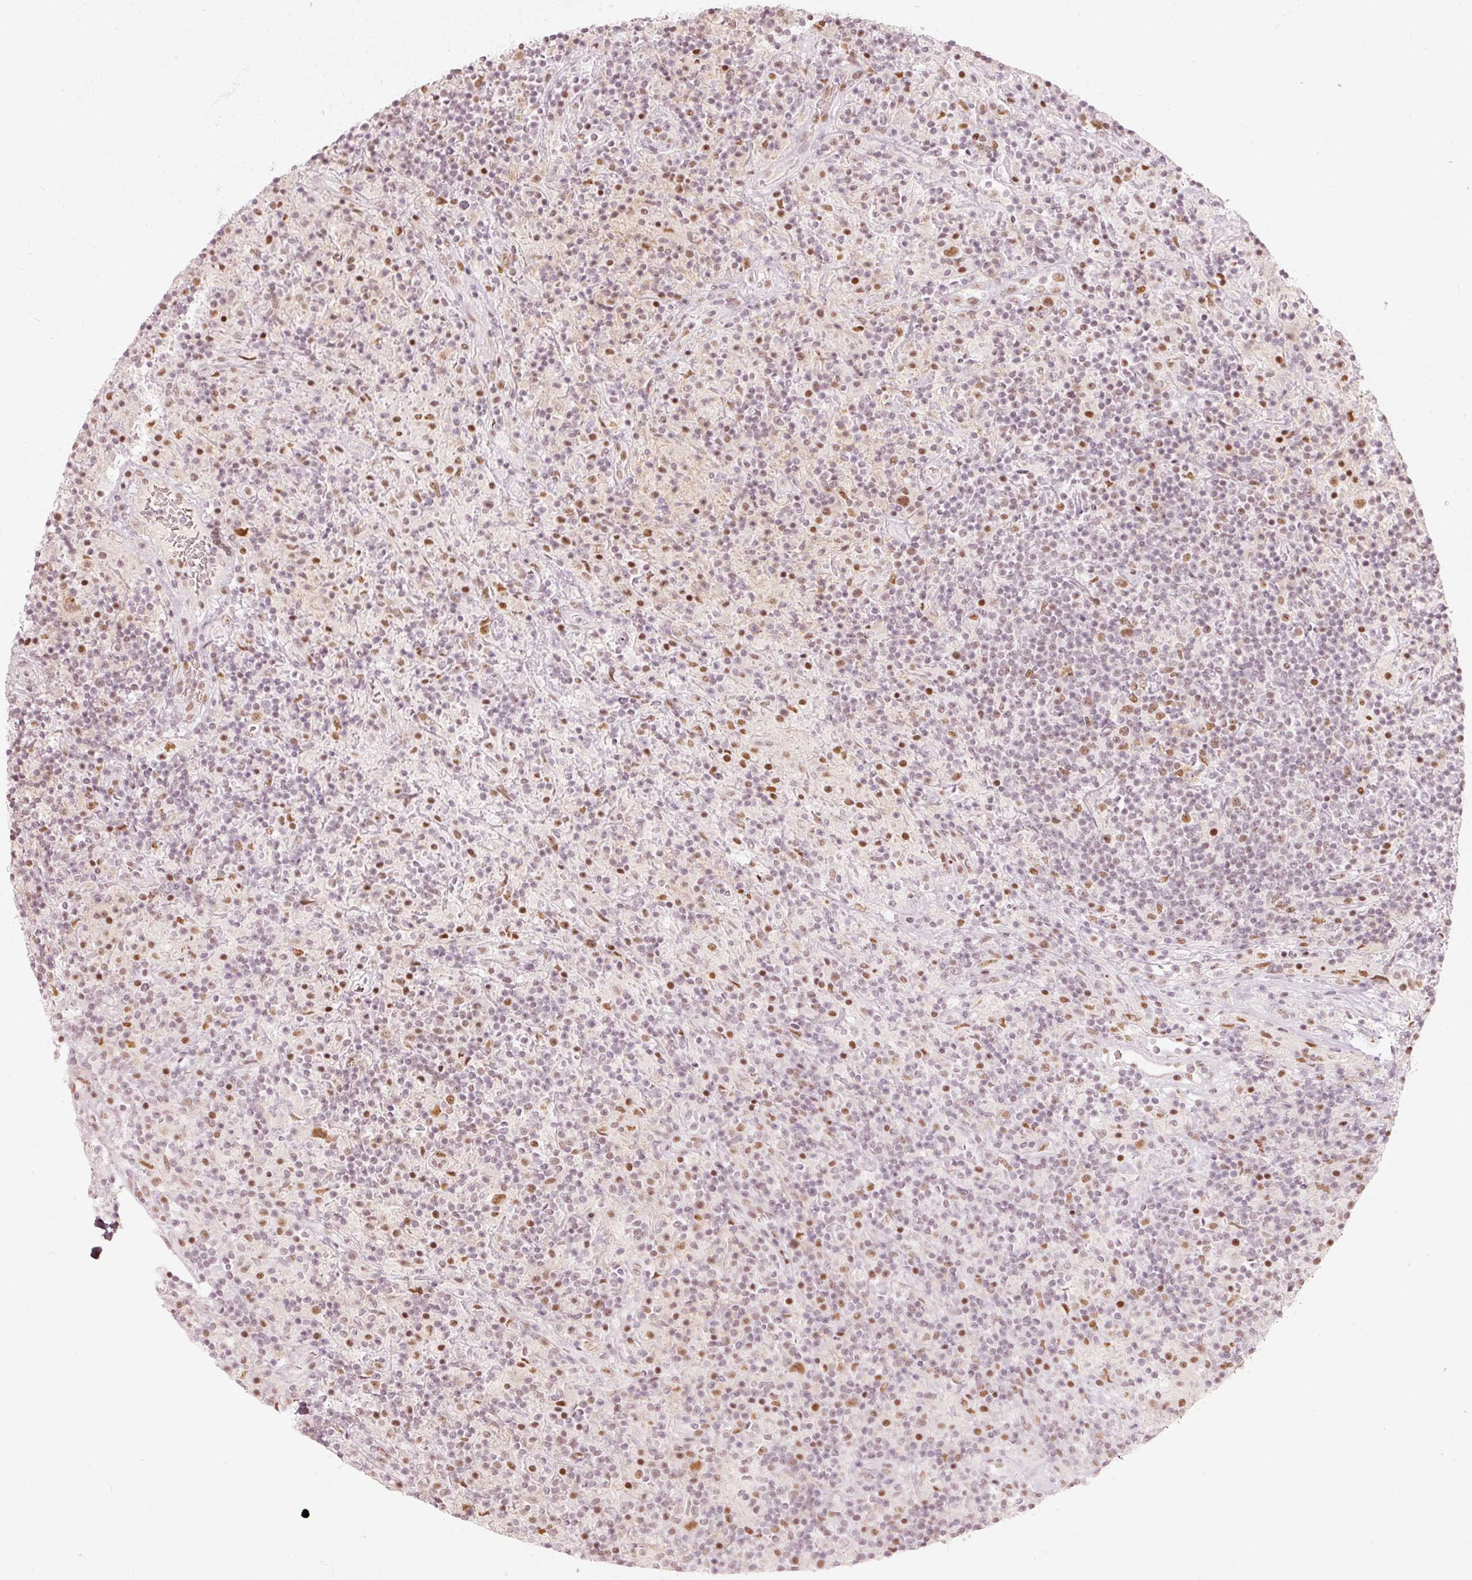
{"staining": {"intensity": "moderate", "quantity": ">75%", "location": "nuclear"}, "tissue": "lymphoma", "cell_type": "Tumor cells", "image_type": "cancer", "snomed": [{"axis": "morphology", "description": "Hodgkin's disease, NOS"}, {"axis": "topography", "description": "Lymph node"}], "caption": "Approximately >75% of tumor cells in human lymphoma demonstrate moderate nuclear protein positivity as visualized by brown immunohistochemical staining.", "gene": "PPP1R10", "patient": {"sex": "male", "age": 70}}